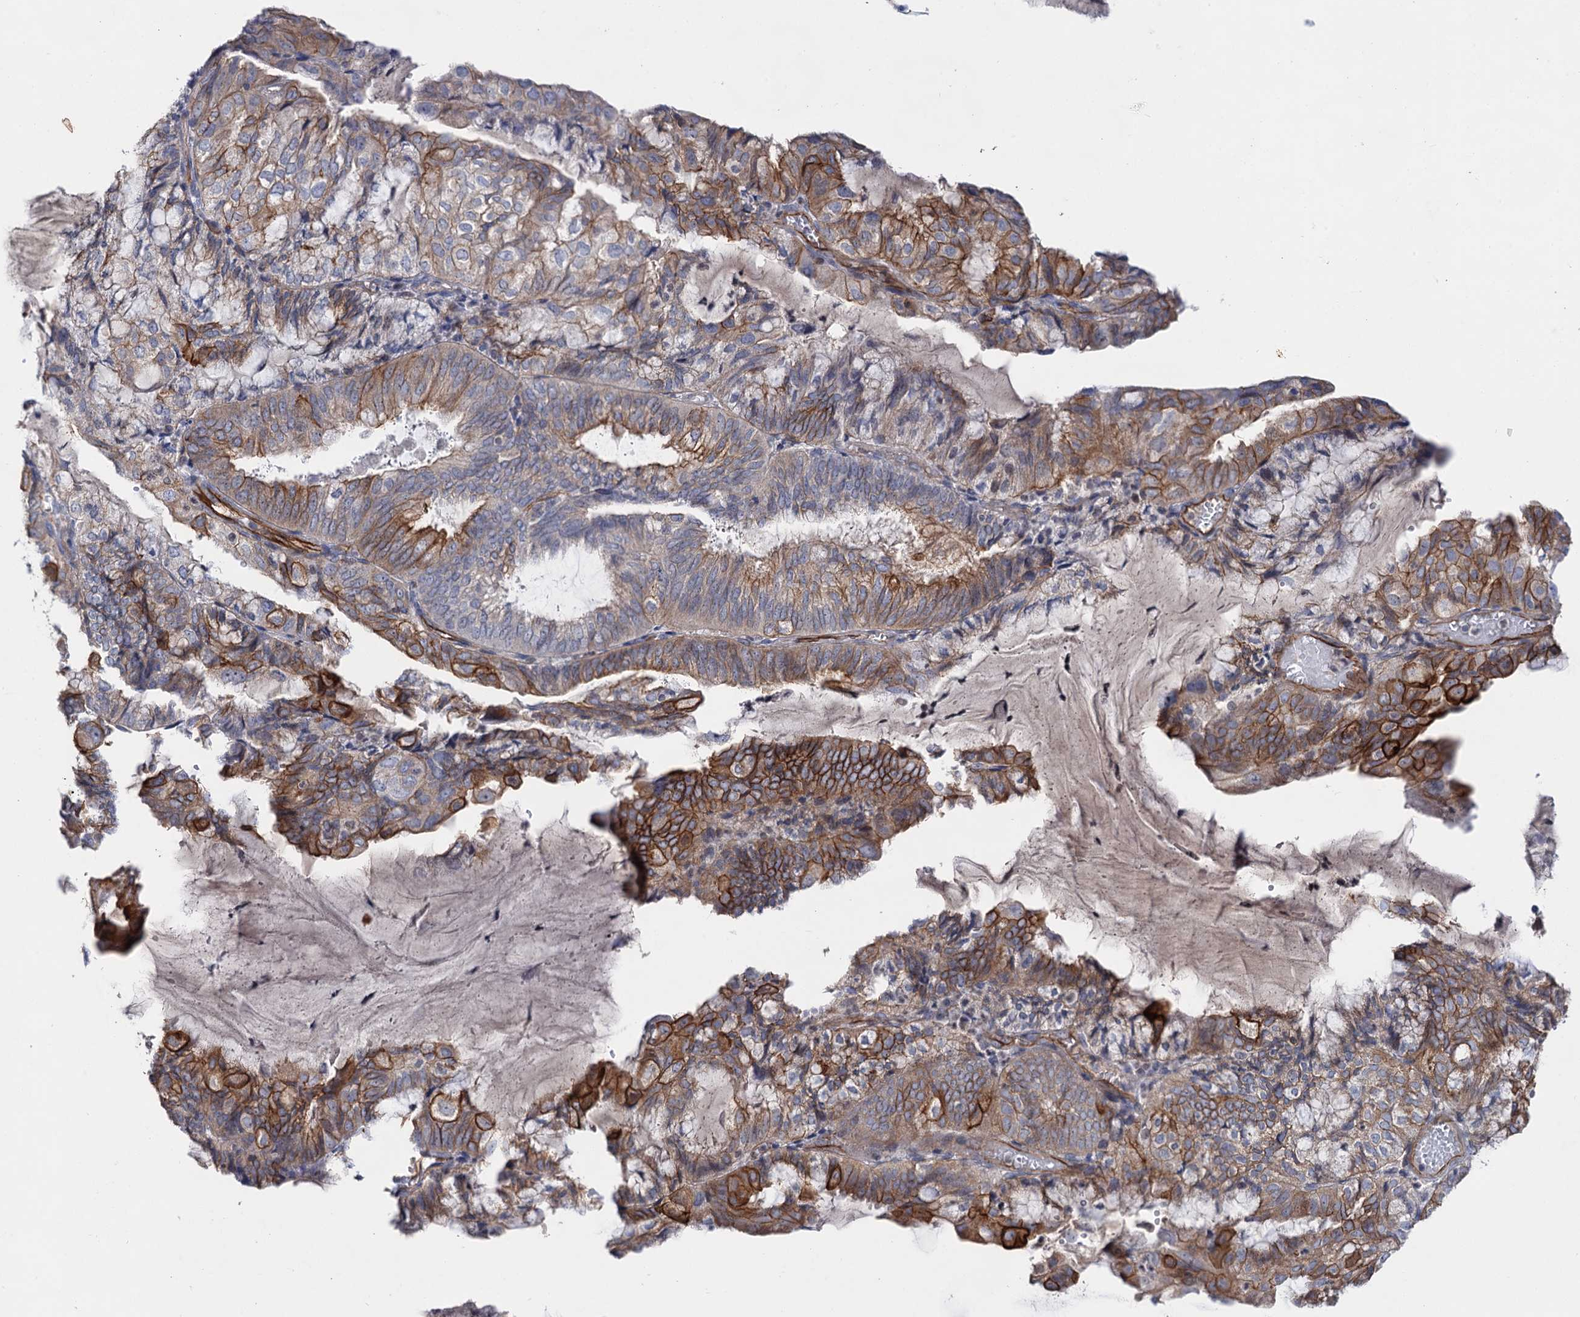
{"staining": {"intensity": "moderate", "quantity": ">75%", "location": "cytoplasmic/membranous"}, "tissue": "endometrial cancer", "cell_type": "Tumor cells", "image_type": "cancer", "snomed": [{"axis": "morphology", "description": "Adenocarcinoma, NOS"}, {"axis": "topography", "description": "Endometrium"}], "caption": "This photomicrograph shows immunohistochemistry staining of human endometrial adenocarcinoma, with medium moderate cytoplasmic/membranous expression in approximately >75% of tumor cells.", "gene": "ABLIM1", "patient": {"sex": "female", "age": 81}}